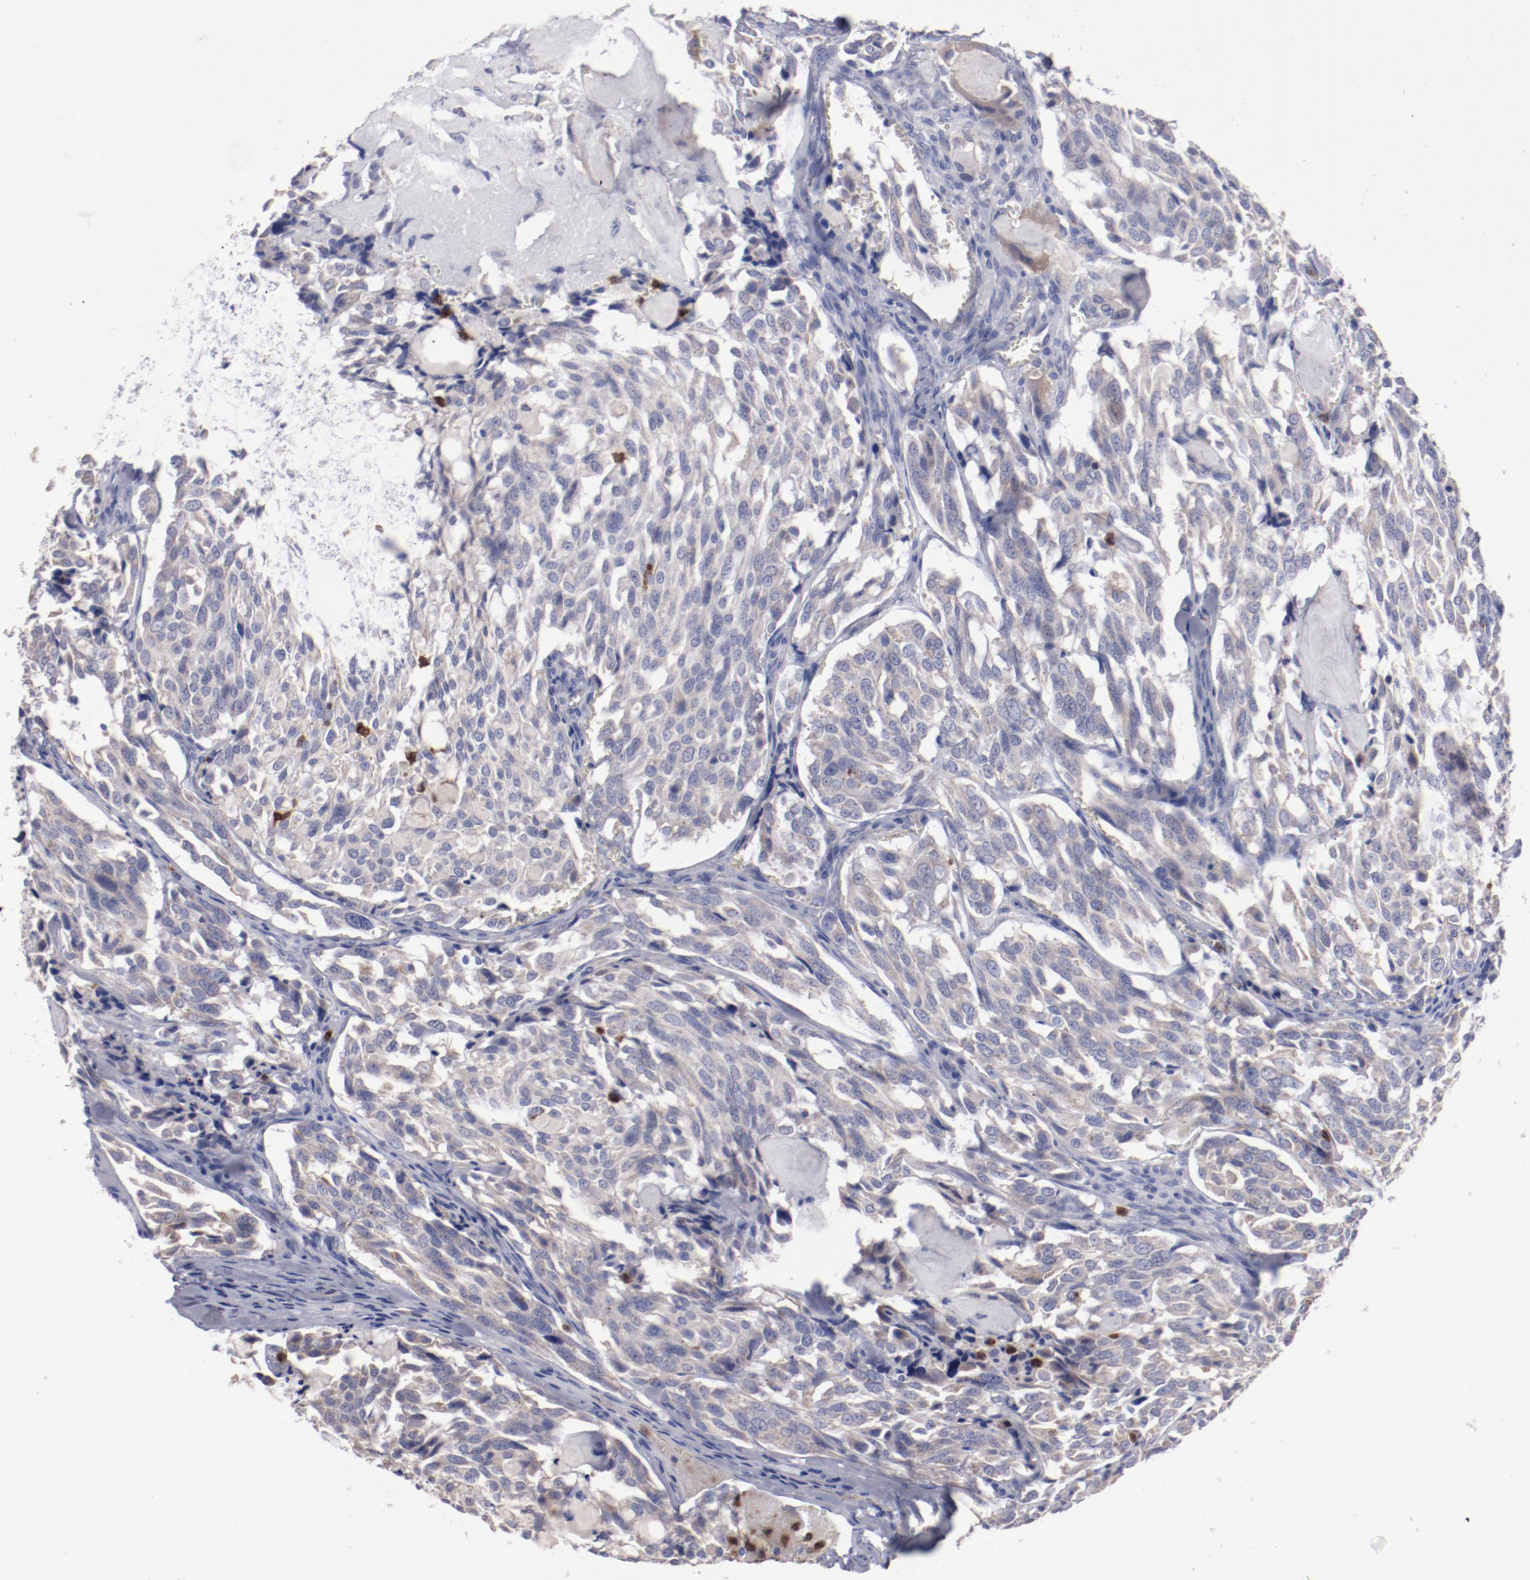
{"staining": {"intensity": "weak", "quantity": ">75%", "location": "cytoplasmic/membranous"}, "tissue": "thyroid cancer", "cell_type": "Tumor cells", "image_type": "cancer", "snomed": [{"axis": "morphology", "description": "Carcinoma, NOS"}, {"axis": "morphology", "description": "Carcinoid, malignant, NOS"}, {"axis": "topography", "description": "Thyroid gland"}], "caption": "High-power microscopy captured an immunohistochemistry (IHC) histopathology image of carcinoma (thyroid), revealing weak cytoplasmic/membranous positivity in approximately >75% of tumor cells.", "gene": "FGR", "patient": {"sex": "male", "age": 33}}